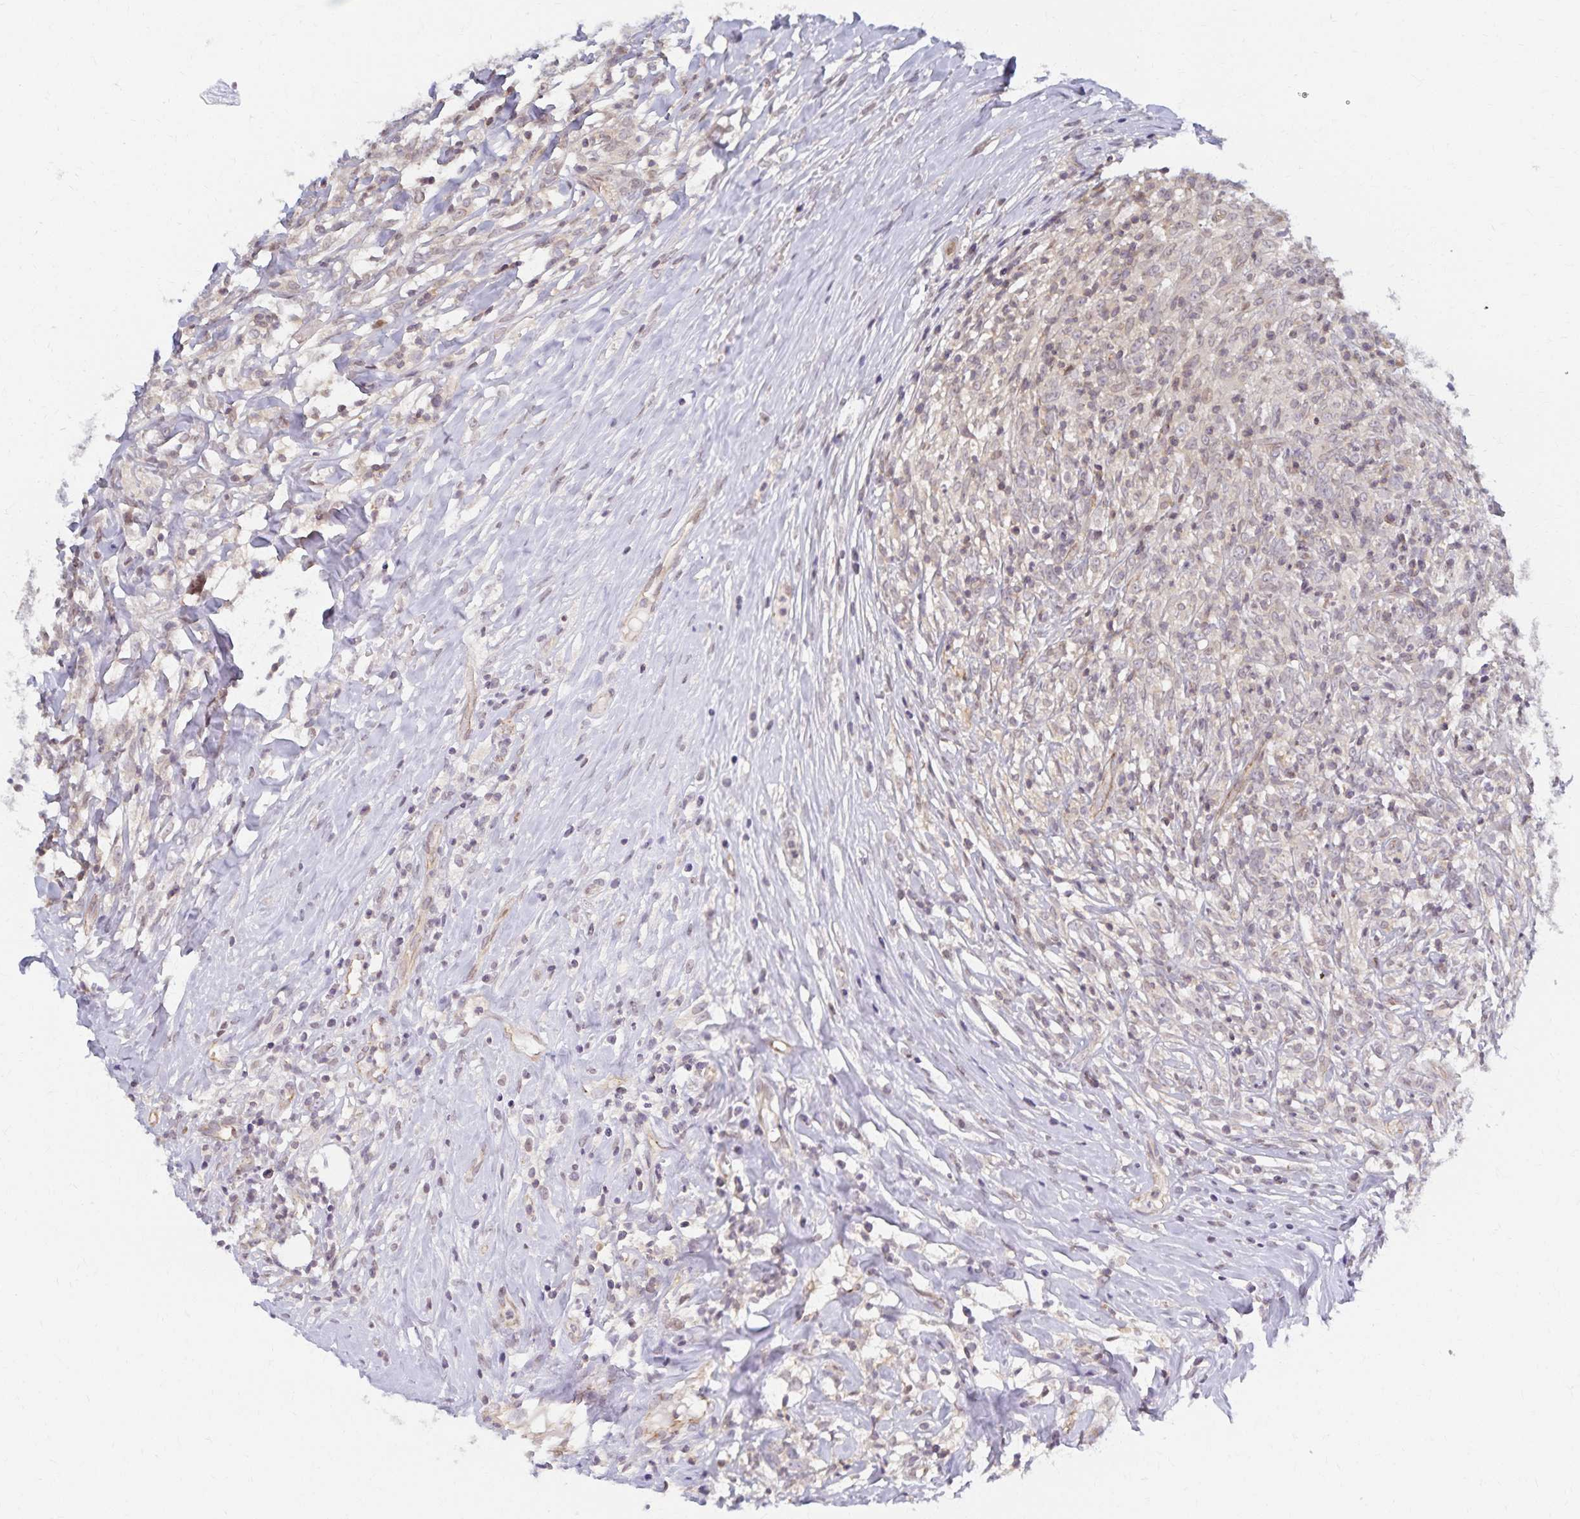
{"staining": {"intensity": "negative", "quantity": "none", "location": "none"}, "tissue": "lymphoma", "cell_type": "Tumor cells", "image_type": "cancer", "snomed": [{"axis": "morphology", "description": "Hodgkin's disease, NOS"}, {"axis": "topography", "description": "No Tissue"}], "caption": "There is no significant positivity in tumor cells of Hodgkin's disease.", "gene": "RAB9B", "patient": {"sex": "female", "age": 21}}